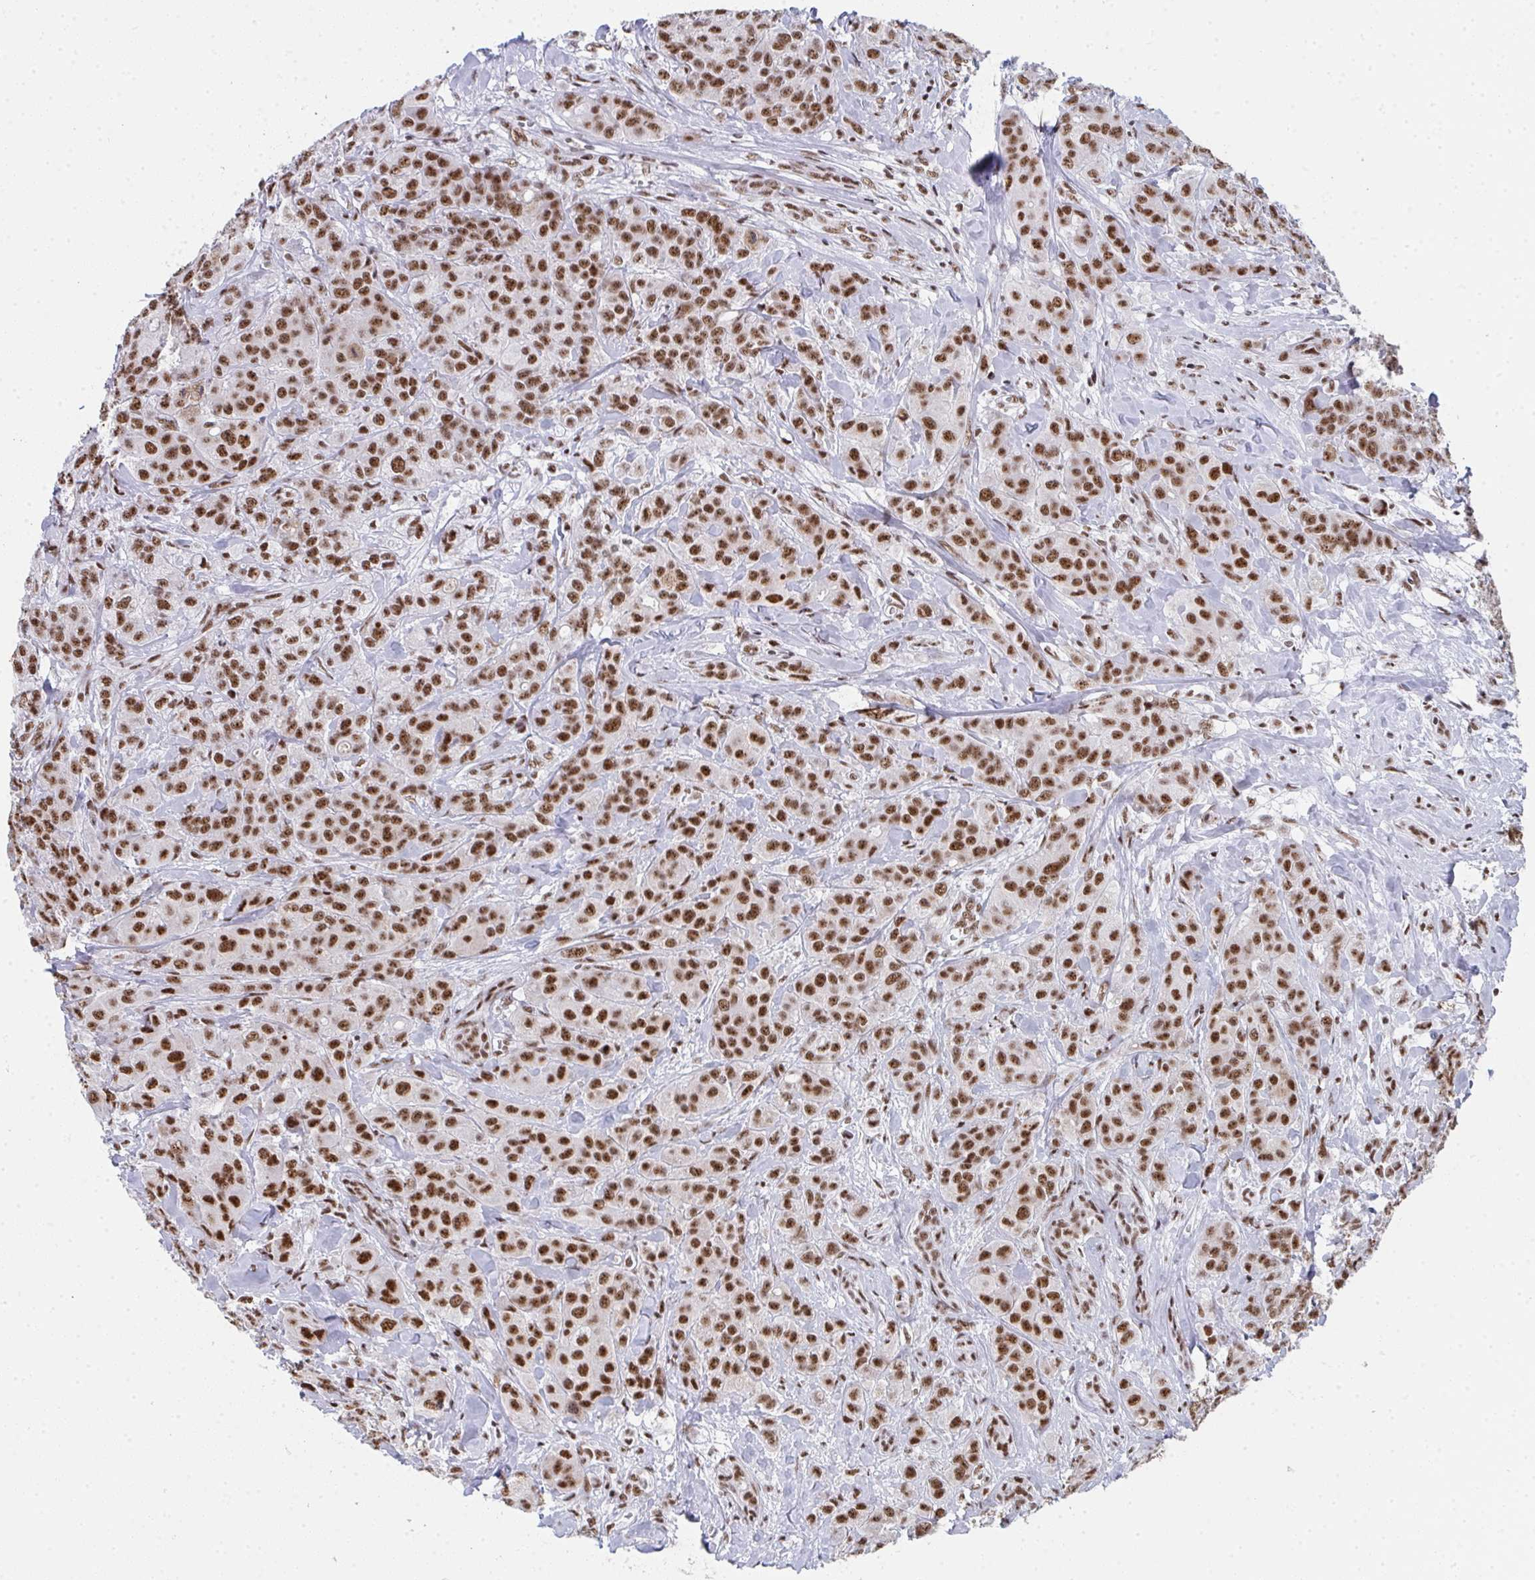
{"staining": {"intensity": "moderate", "quantity": ">75%", "location": "nuclear"}, "tissue": "breast cancer", "cell_type": "Tumor cells", "image_type": "cancer", "snomed": [{"axis": "morphology", "description": "Normal tissue, NOS"}, {"axis": "morphology", "description": "Duct carcinoma"}, {"axis": "topography", "description": "Breast"}], "caption": "IHC photomicrograph of neoplastic tissue: human breast cancer (intraductal carcinoma) stained using immunohistochemistry (IHC) shows medium levels of moderate protein expression localized specifically in the nuclear of tumor cells, appearing as a nuclear brown color.", "gene": "SNRNP70", "patient": {"sex": "female", "age": 43}}